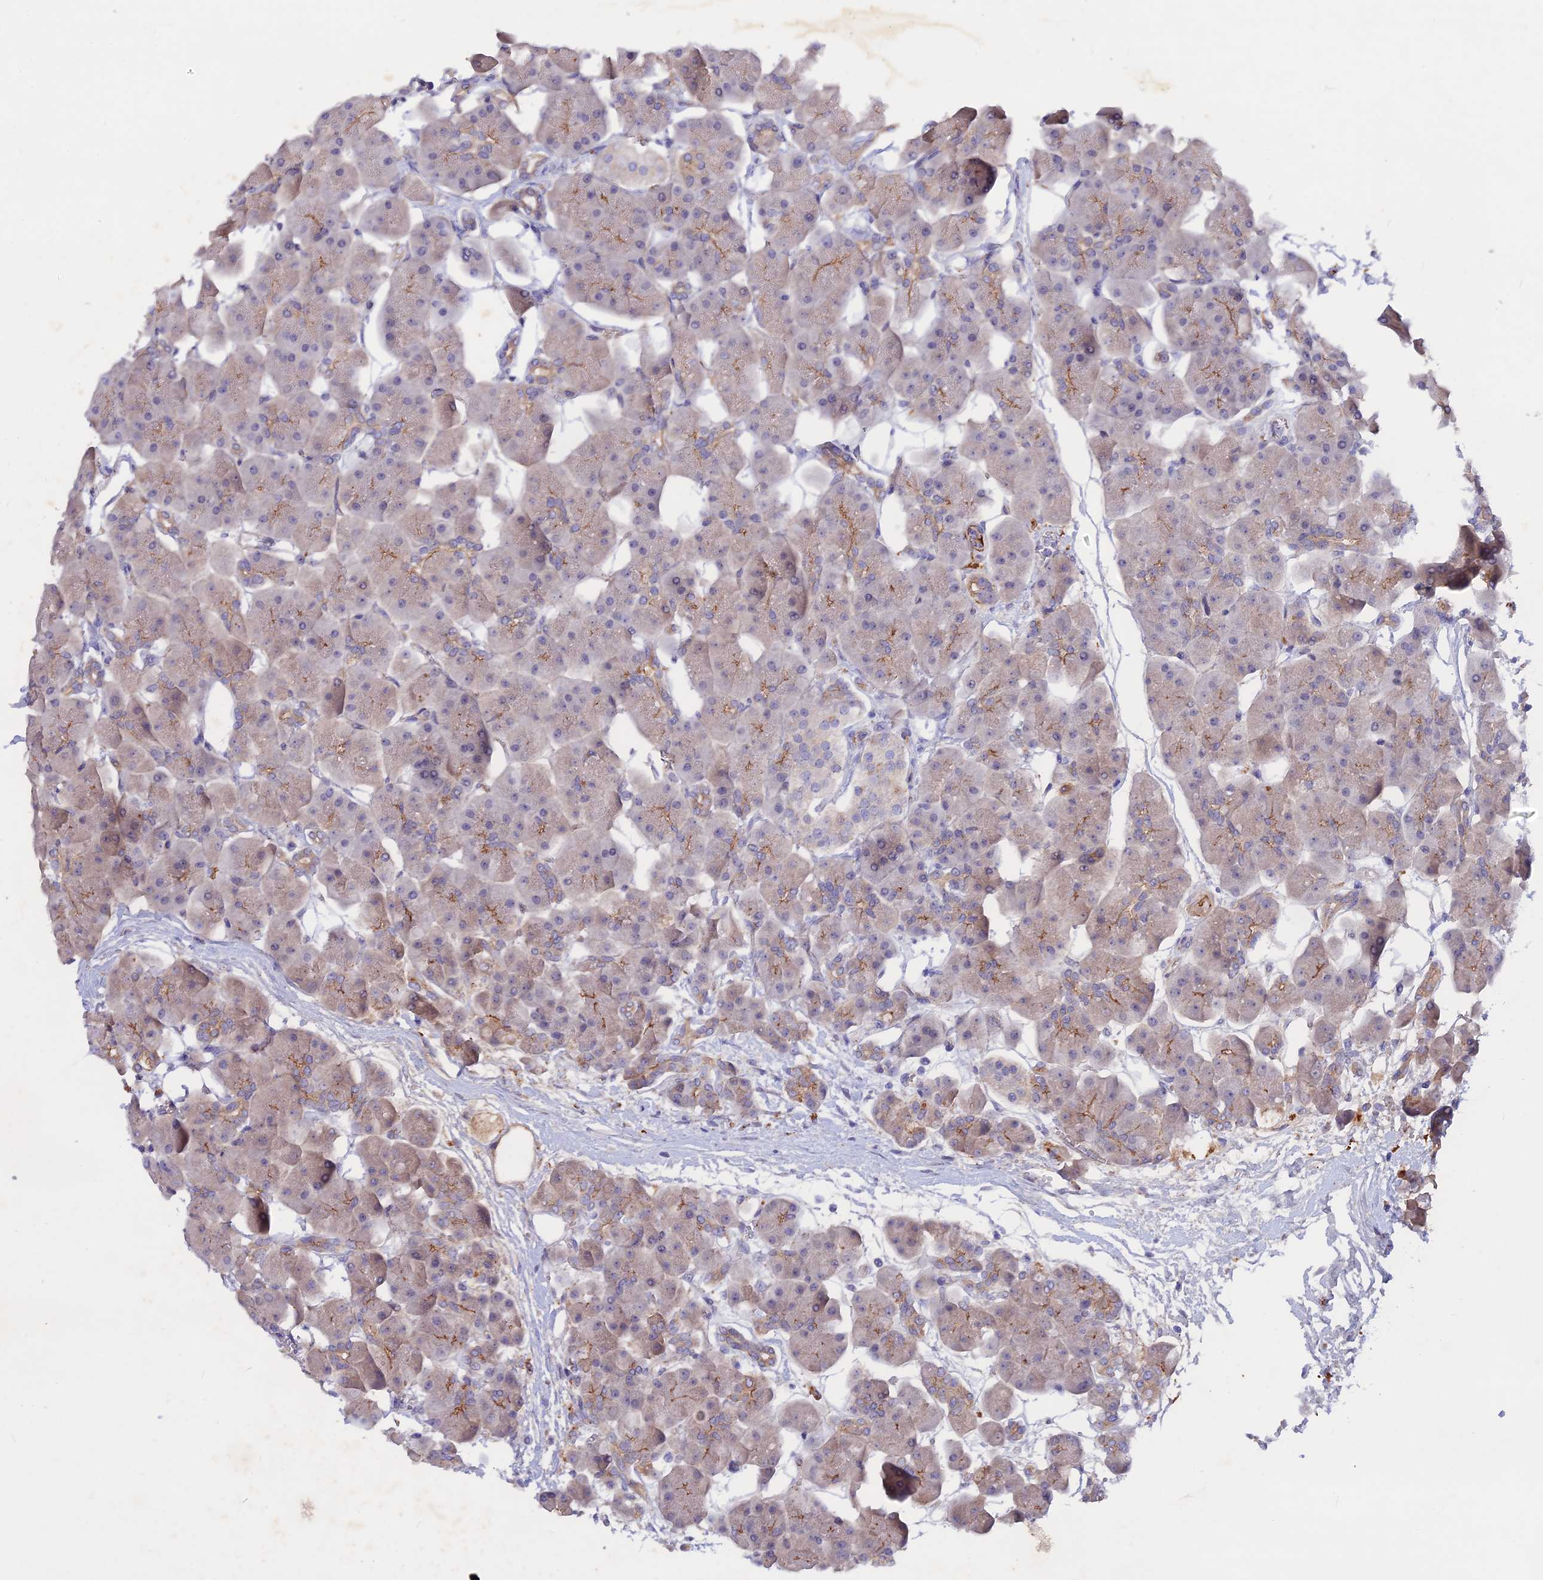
{"staining": {"intensity": "moderate", "quantity": "<25%", "location": "cytoplasmic/membranous"}, "tissue": "pancreas", "cell_type": "Exocrine glandular cells", "image_type": "normal", "snomed": [{"axis": "morphology", "description": "Normal tissue, NOS"}, {"axis": "topography", "description": "Pancreas"}], "caption": "The photomicrograph reveals a brown stain indicating the presence of a protein in the cytoplasmic/membranous of exocrine glandular cells in pancreas. (brown staining indicates protein expression, while blue staining denotes nuclei).", "gene": "GK5", "patient": {"sex": "male", "age": 66}}